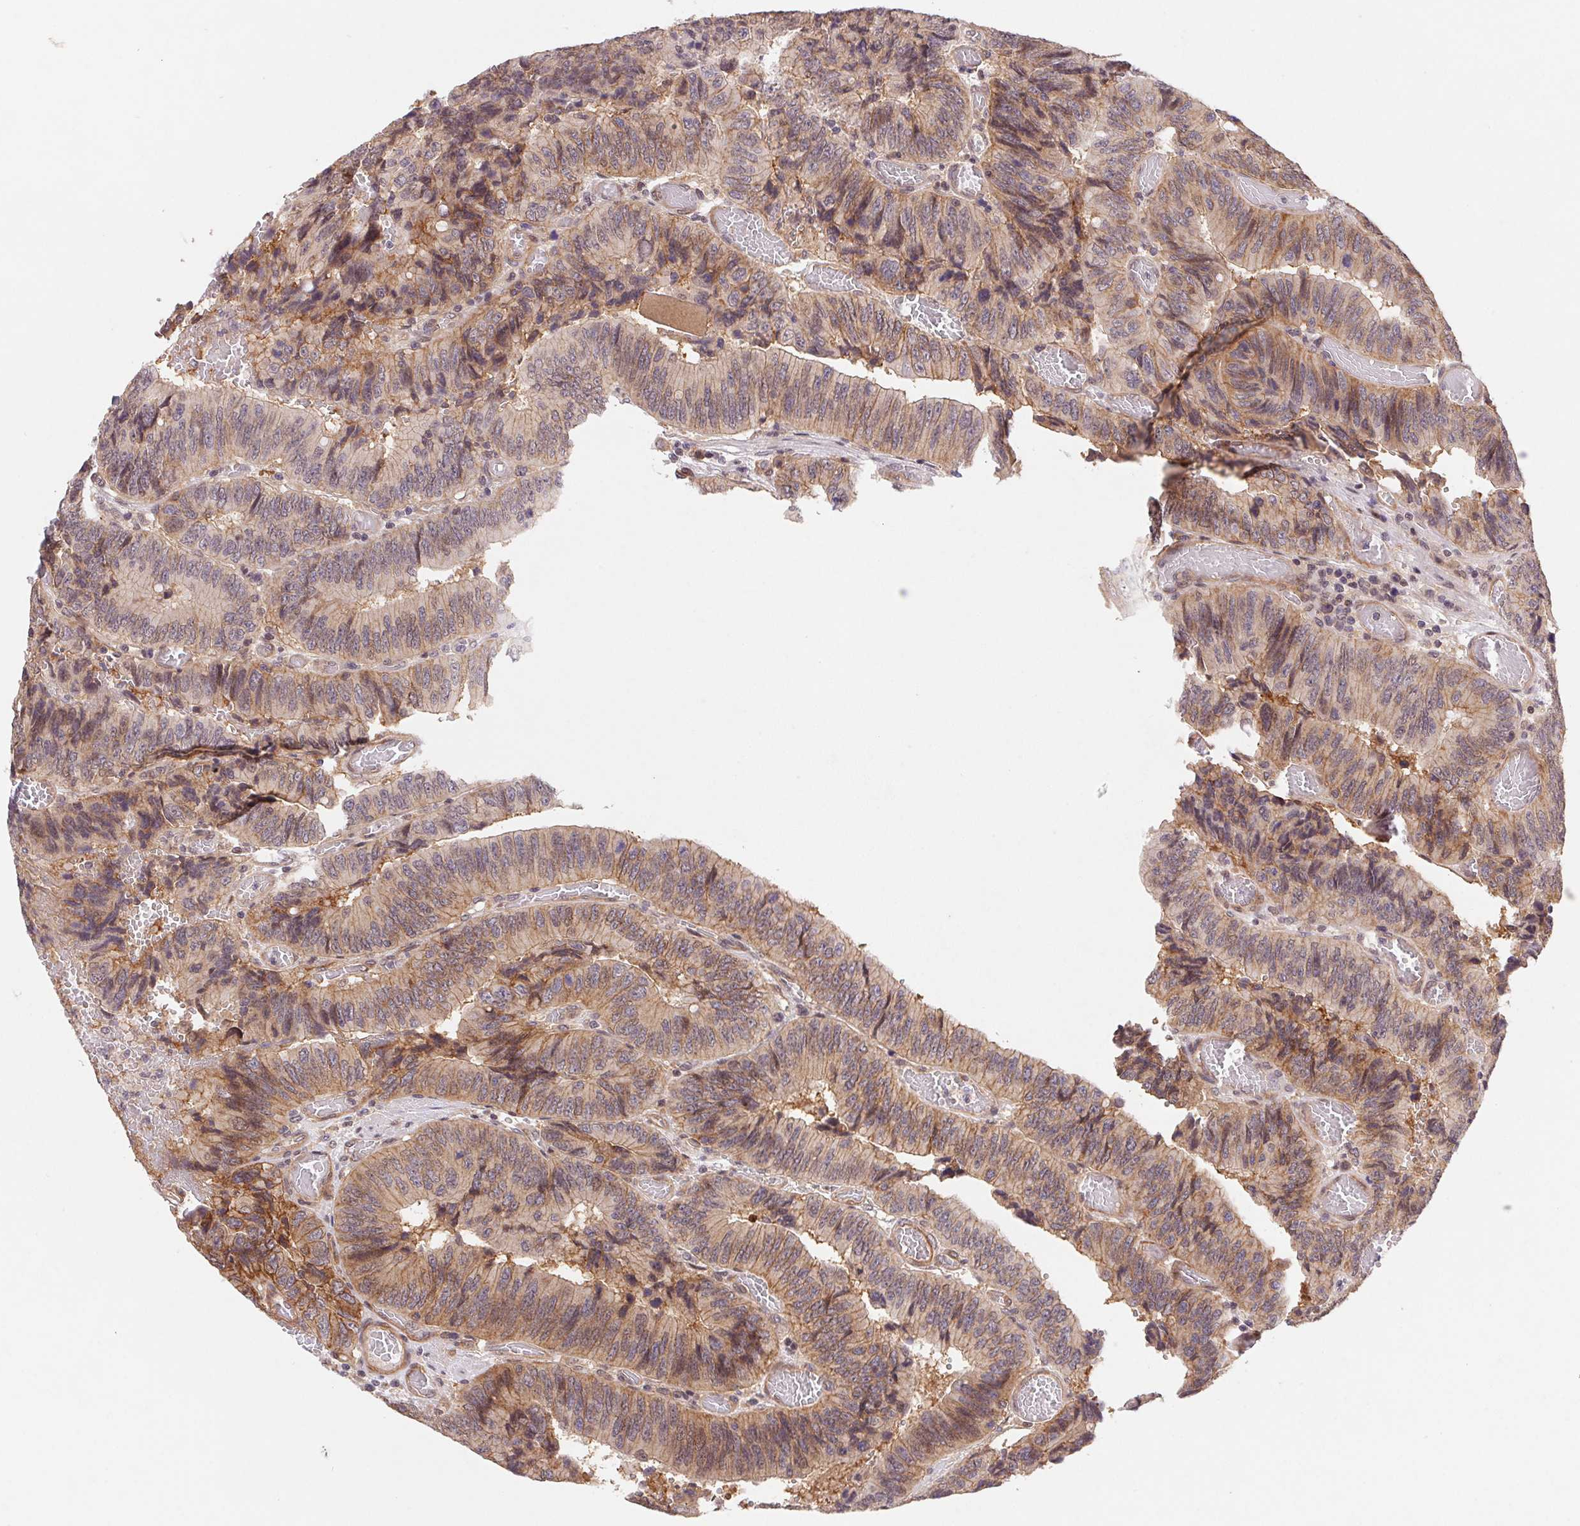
{"staining": {"intensity": "moderate", "quantity": ">75%", "location": "cytoplasmic/membranous"}, "tissue": "colorectal cancer", "cell_type": "Tumor cells", "image_type": "cancer", "snomed": [{"axis": "morphology", "description": "Adenocarcinoma, NOS"}, {"axis": "topography", "description": "Colon"}], "caption": "Protein expression analysis of human adenocarcinoma (colorectal) reveals moderate cytoplasmic/membranous expression in about >75% of tumor cells.", "gene": "SLC52A2", "patient": {"sex": "female", "age": 84}}